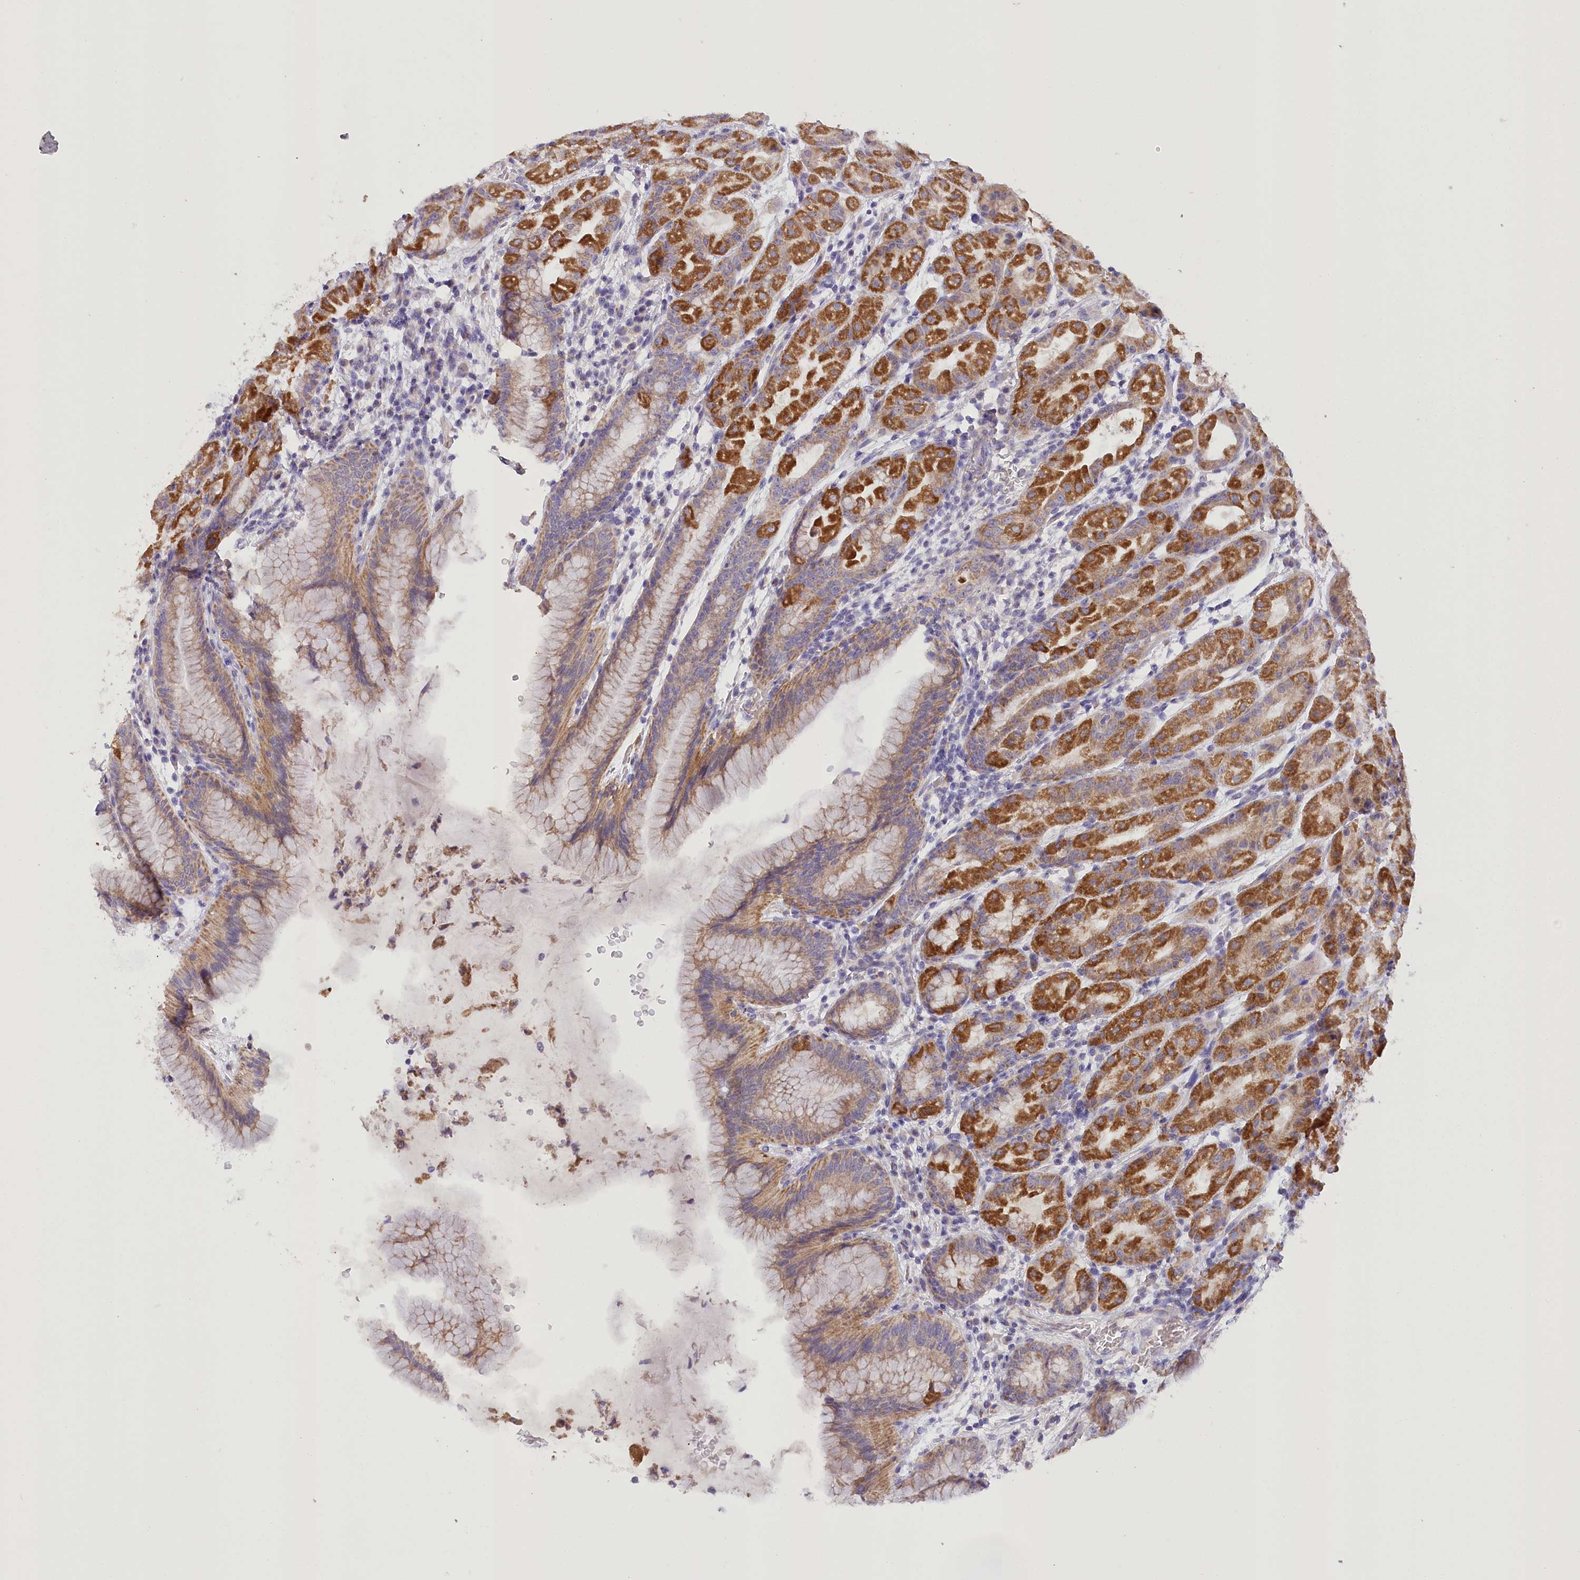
{"staining": {"intensity": "strong", "quantity": "25%-75%", "location": "cytoplasmic/membranous"}, "tissue": "stomach", "cell_type": "Glandular cells", "image_type": "normal", "snomed": [{"axis": "morphology", "description": "Normal tissue, NOS"}, {"axis": "topography", "description": "Stomach"}], "caption": "Unremarkable stomach displays strong cytoplasmic/membranous positivity in approximately 25%-75% of glandular cells, visualized by immunohistochemistry.", "gene": "DCUN1D1", "patient": {"sex": "female", "age": 79}}